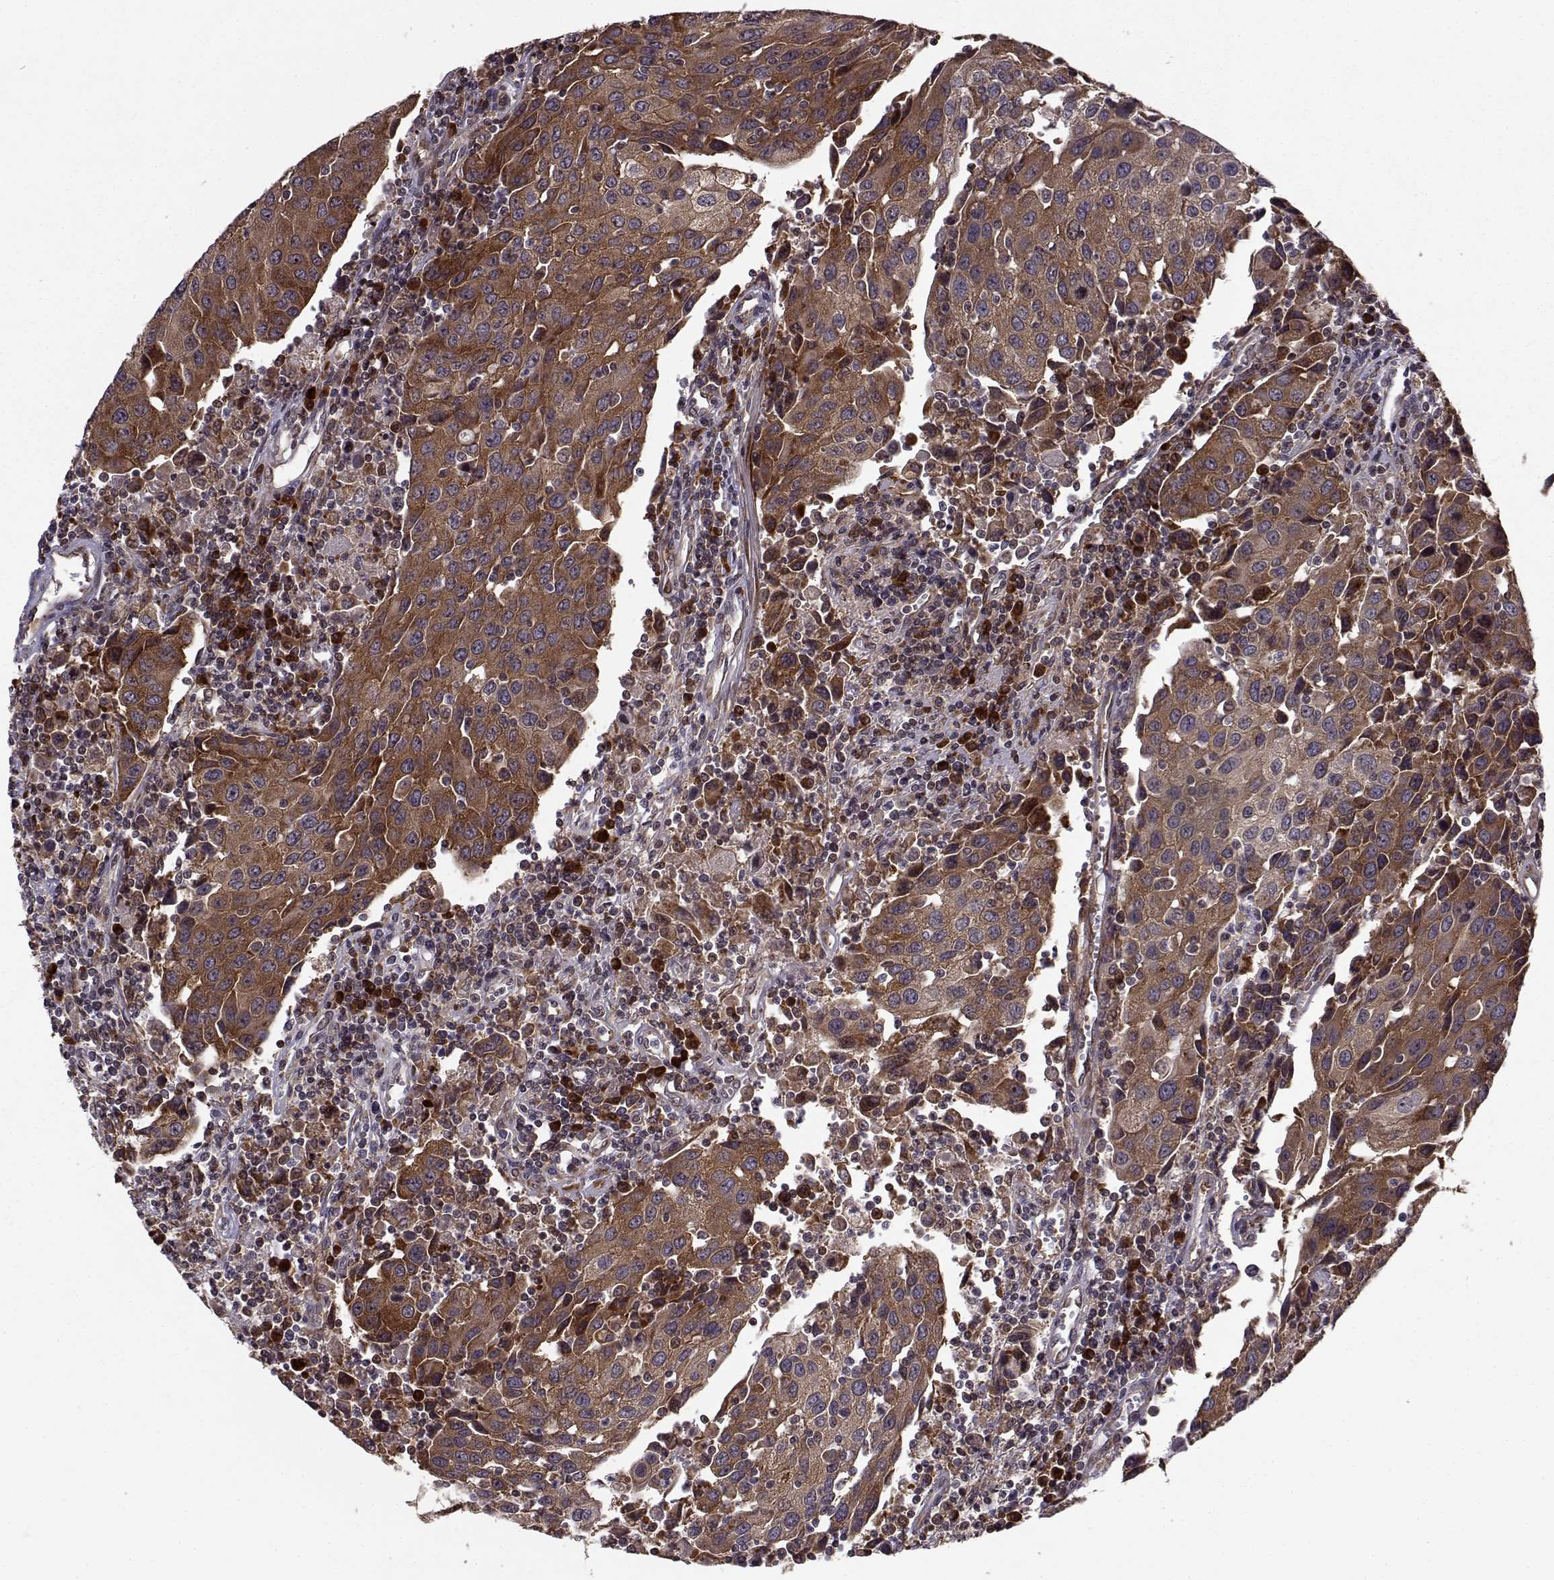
{"staining": {"intensity": "strong", "quantity": ">75%", "location": "cytoplasmic/membranous"}, "tissue": "urothelial cancer", "cell_type": "Tumor cells", "image_type": "cancer", "snomed": [{"axis": "morphology", "description": "Urothelial carcinoma, High grade"}, {"axis": "topography", "description": "Urinary bladder"}], "caption": "Protein expression analysis of human urothelial cancer reveals strong cytoplasmic/membranous positivity in approximately >75% of tumor cells.", "gene": "RPL31", "patient": {"sex": "female", "age": 85}}